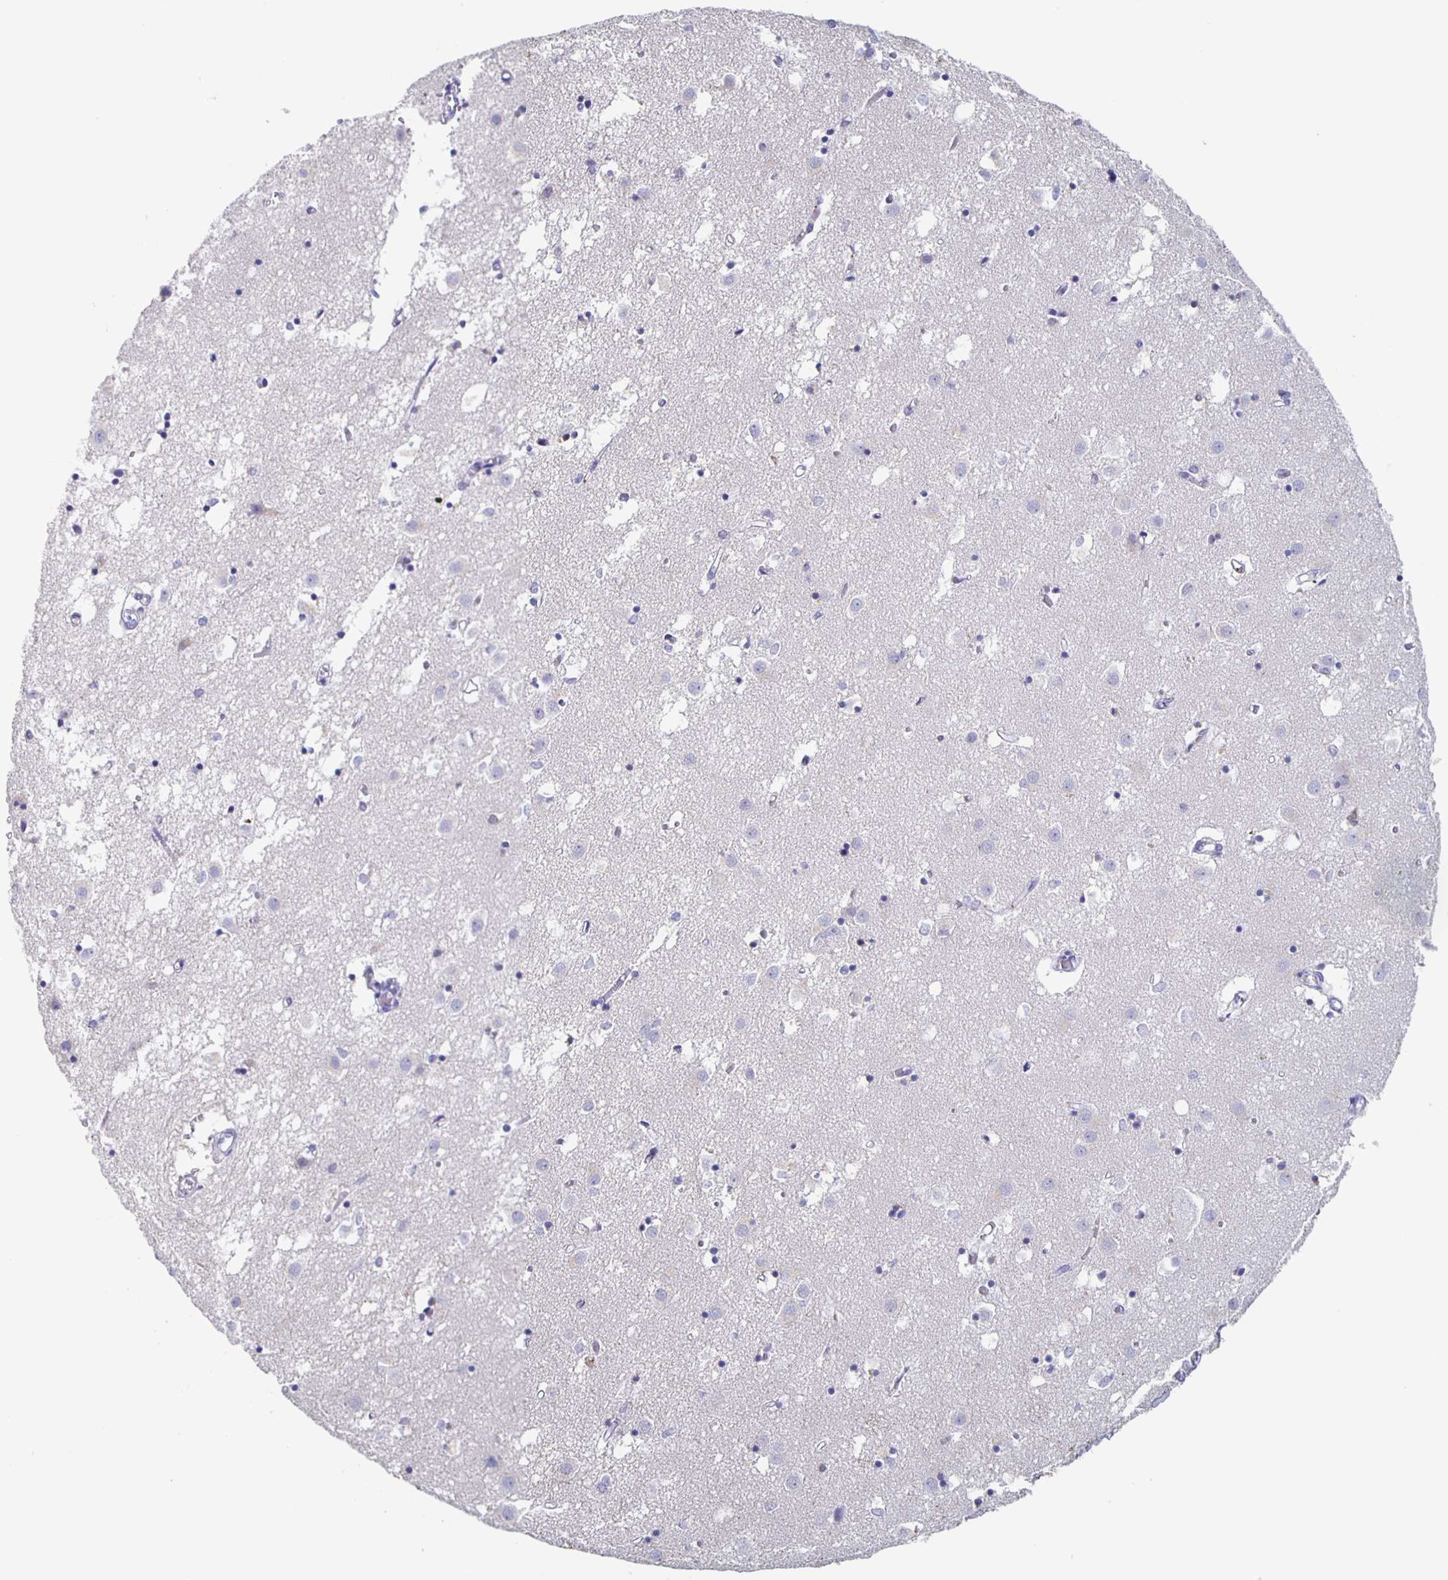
{"staining": {"intensity": "negative", "quantity": "none", "location": "none"}, "tissue": "caudate", "cell_type": "Glial cells", "image_type": "normal", "snomed": [{"axis": "morphology", "description": "Normal tissue, NOS"}, {"axis": "topography", "description": "Lateral ventricle wall"}], "caption": "A high-resolution photomicrograph shows immunohistochemistry staining of normal caudate, which shows no significant expression in glial cells. The staining is performed using DAB brown chromogen with nuclei counter-stained in using hematoxylin.", "gene": "FGA", "patient": {"sex": "male", "age": 70}}